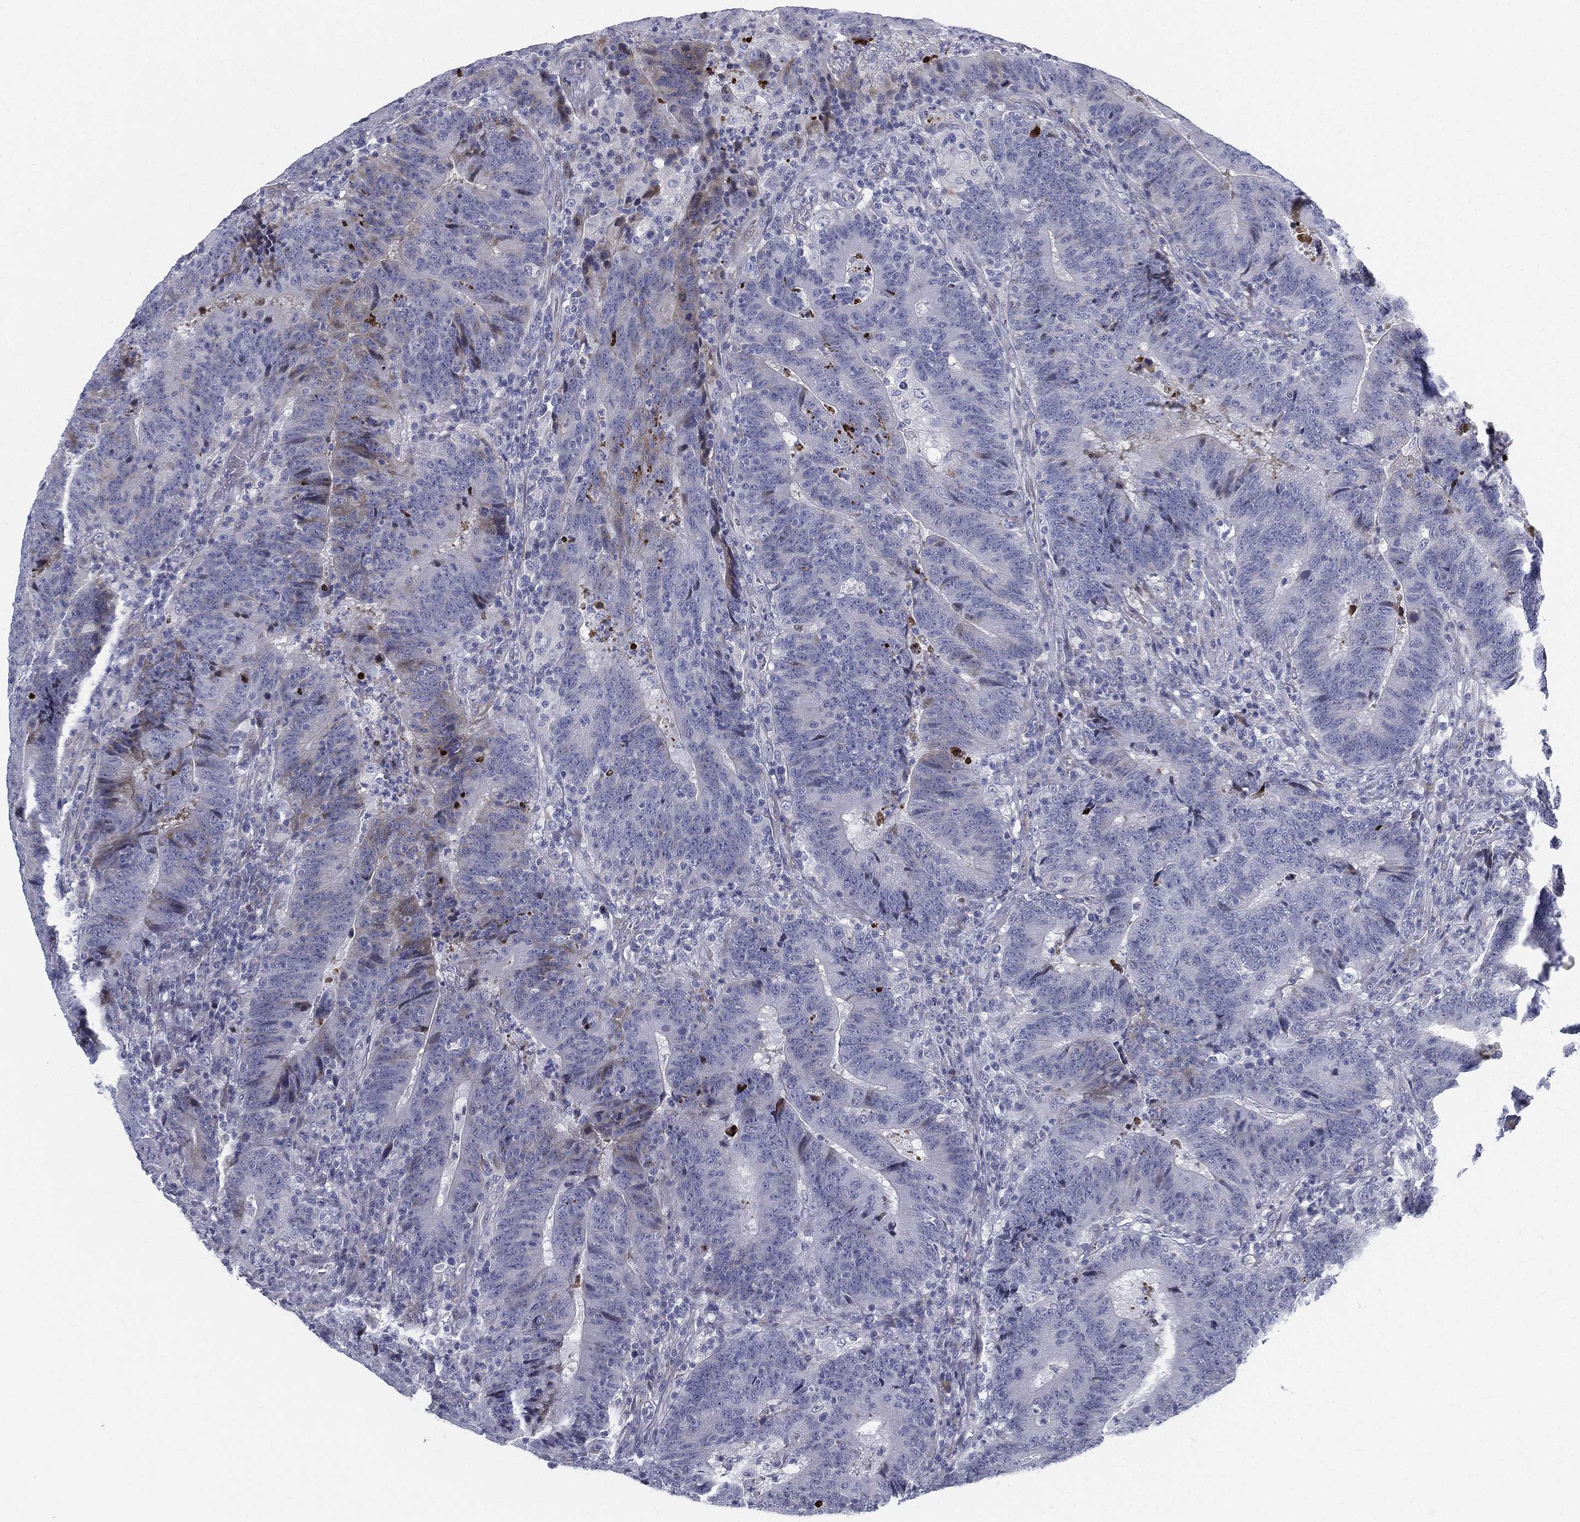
{"staining": {"intensity": "weak", "quantity": "<25%", "location": "cytoplasmic/membranous"}, "tissue": "colorectal cancer", "cell_type": "Tumor cells", "image_type": "cancer", "snomed": [{"axis": "morphology", "description": "Adenocarcinoma, NOS"}, {"axis": "topography", "description": "Colon"}], "caption": "IHC of human adenocarcinoma (colorectal) demonstrates no expression in tumor cells. (DAB immunohistochemistry with hematoxylin counter stain).", "gene": "SPPL2C", "patient": {"sex": "female", "age": 75}}